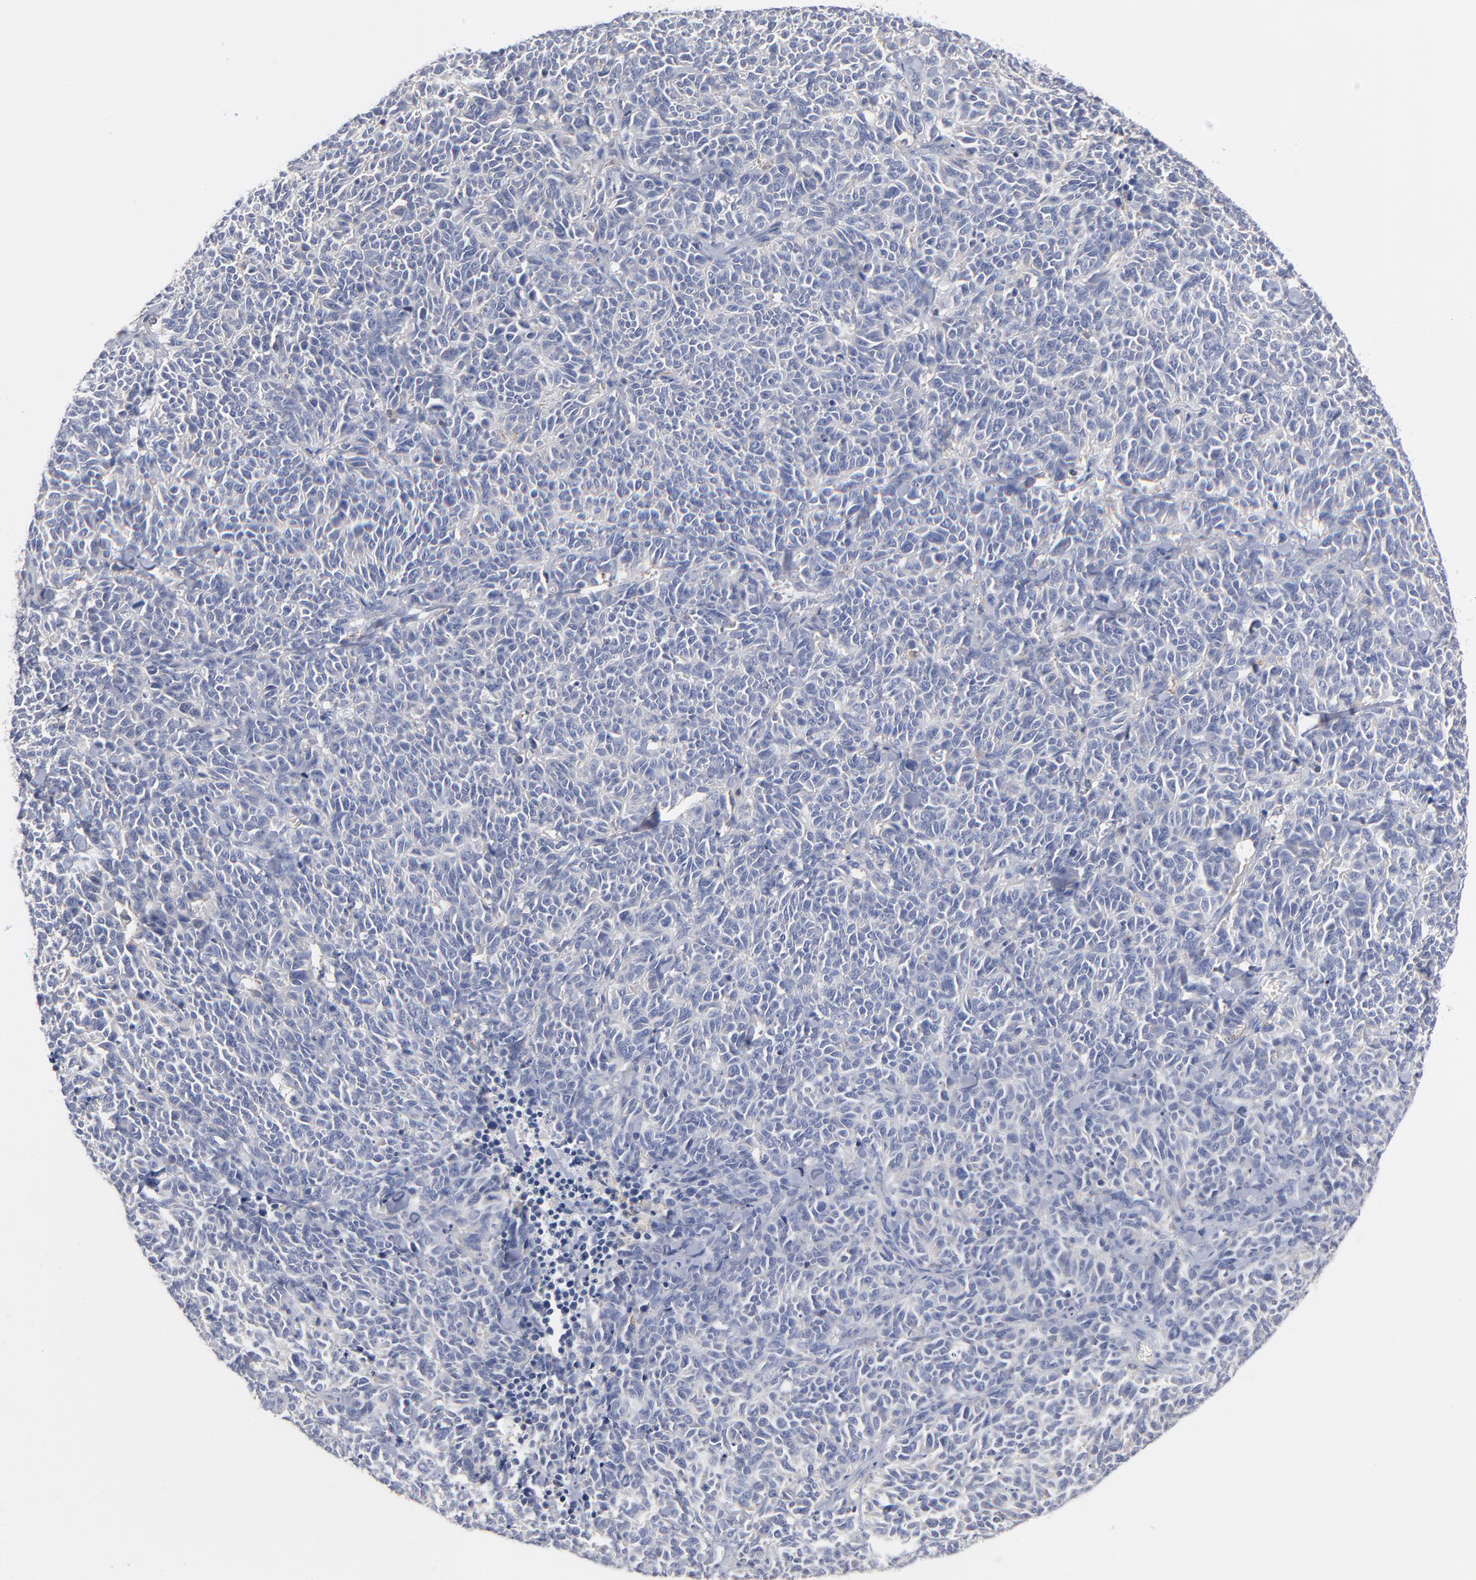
{"staining": {"intensity": "negative", "quantity": "none", "location": "none"}, "tissue": "lung cancer", "cell_type": "Tumor cells", "image_type": "cancer", "snomed": [{"axis": "morphology", "description": "Neoplasm, malignant, NOS"}, {"axis": "topography", "description": "Lung"}], "caption": "Micrograph shows no protein positivity in tumor cells of lung neoplasm (malignant) tissue. The staining is performed using DAB brown chromogen with nuclei counter-stained in using hematoxylin.", "gene": "PDLIM2", "patient": {"sex": "female", "age": 58}}